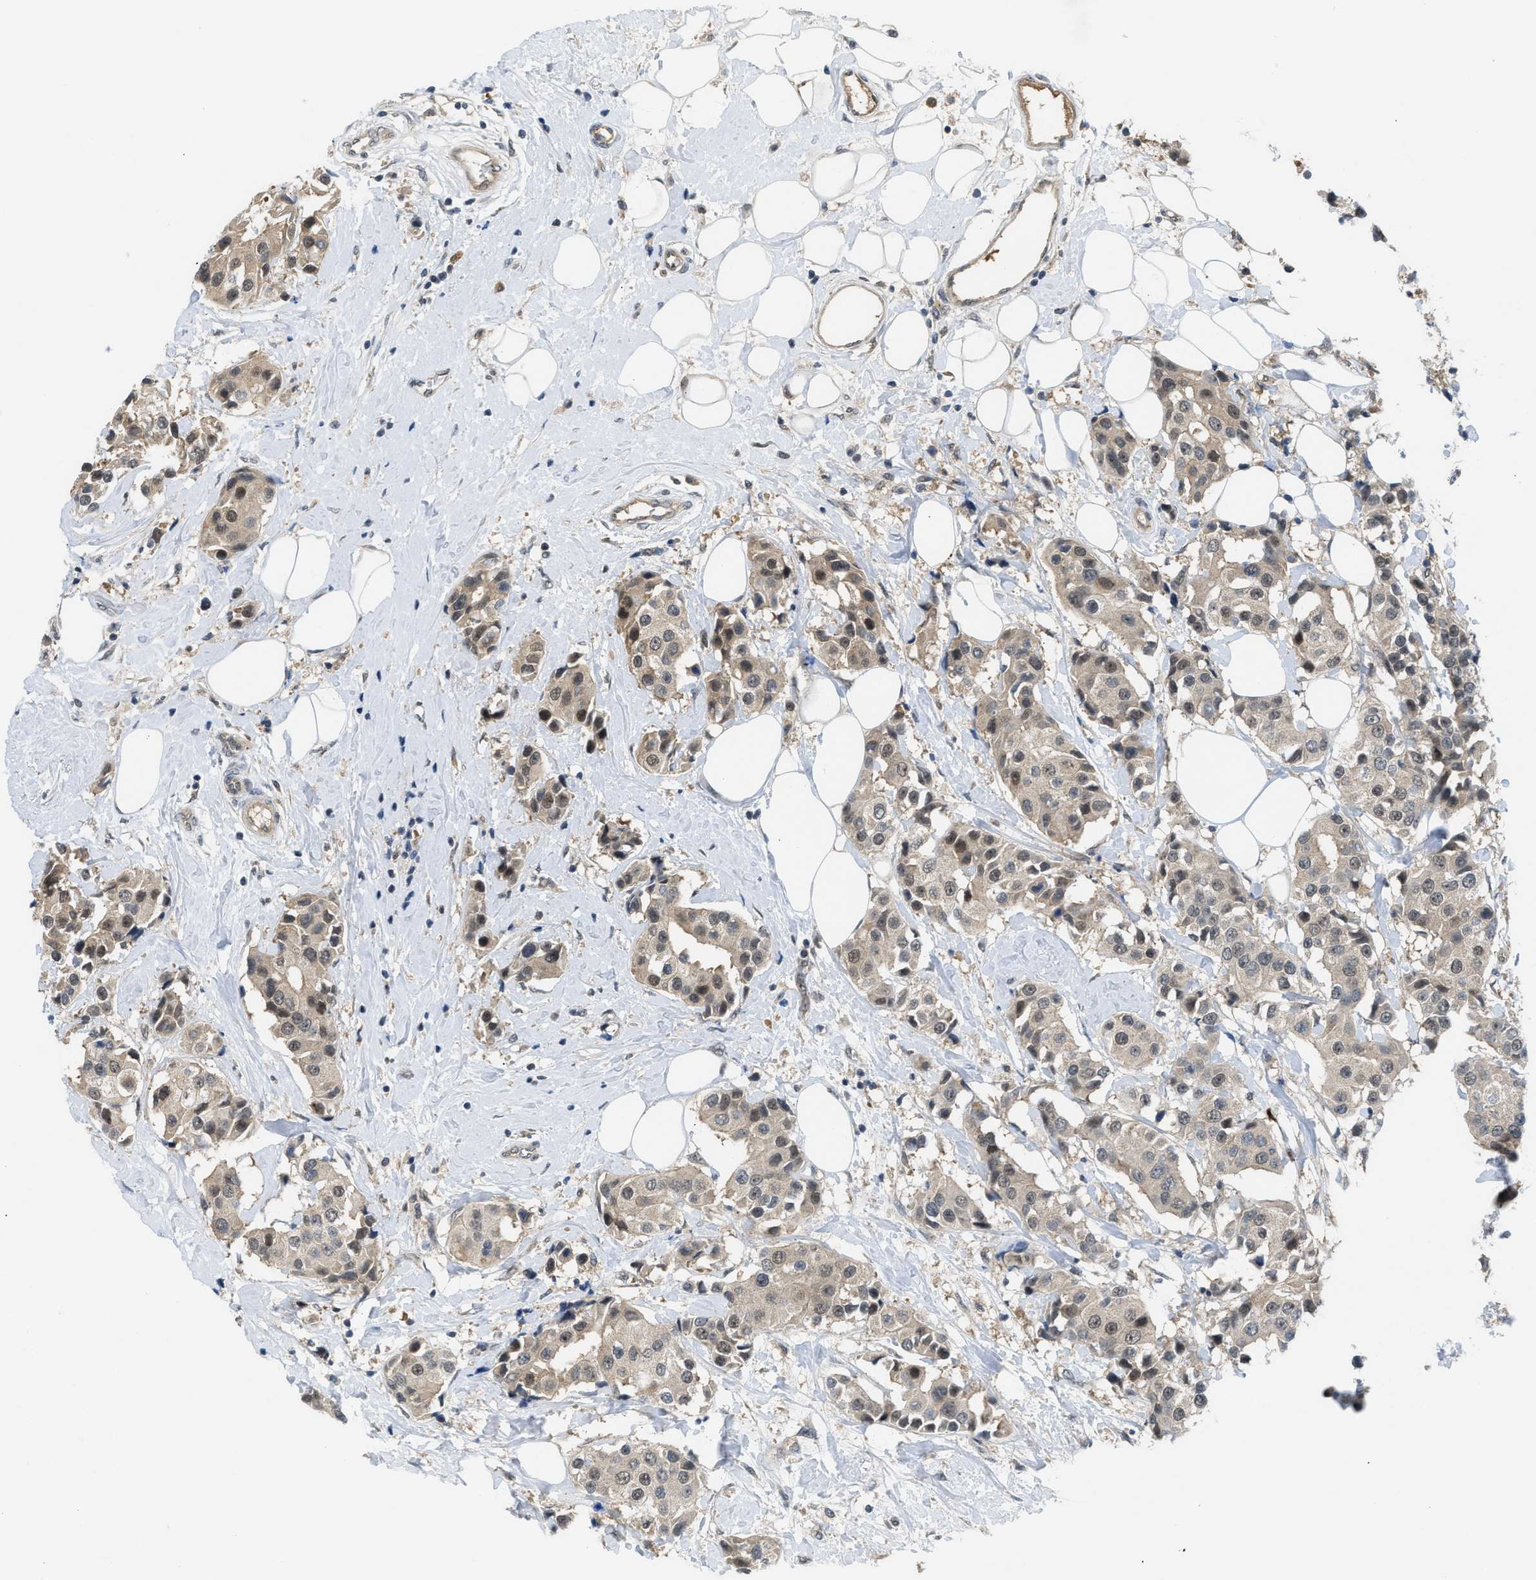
{"staining": {"intensity": "strong", "quantity": "<25%", "location": "cytoplasmic/membranous,nuclear"}, "tissue": "breast cancer", "cell_type": "Tumor cells", "image_type": "cancer", "snomed": [{"axis": "morphology", "description": "Normal tissue, NOS"}, {"axis": "morphology", "description": "Duct carcinoma"}, {"axis": "topography", "description": "Breast"}], "caption": "A micrograph of breast cancer stained for a protein exhibits strong cytoplasmic/membranous and nuclear brown staining in tumor cells.", "gene": "ZNF251", "patient": {"sex": "female", "age": 39}}